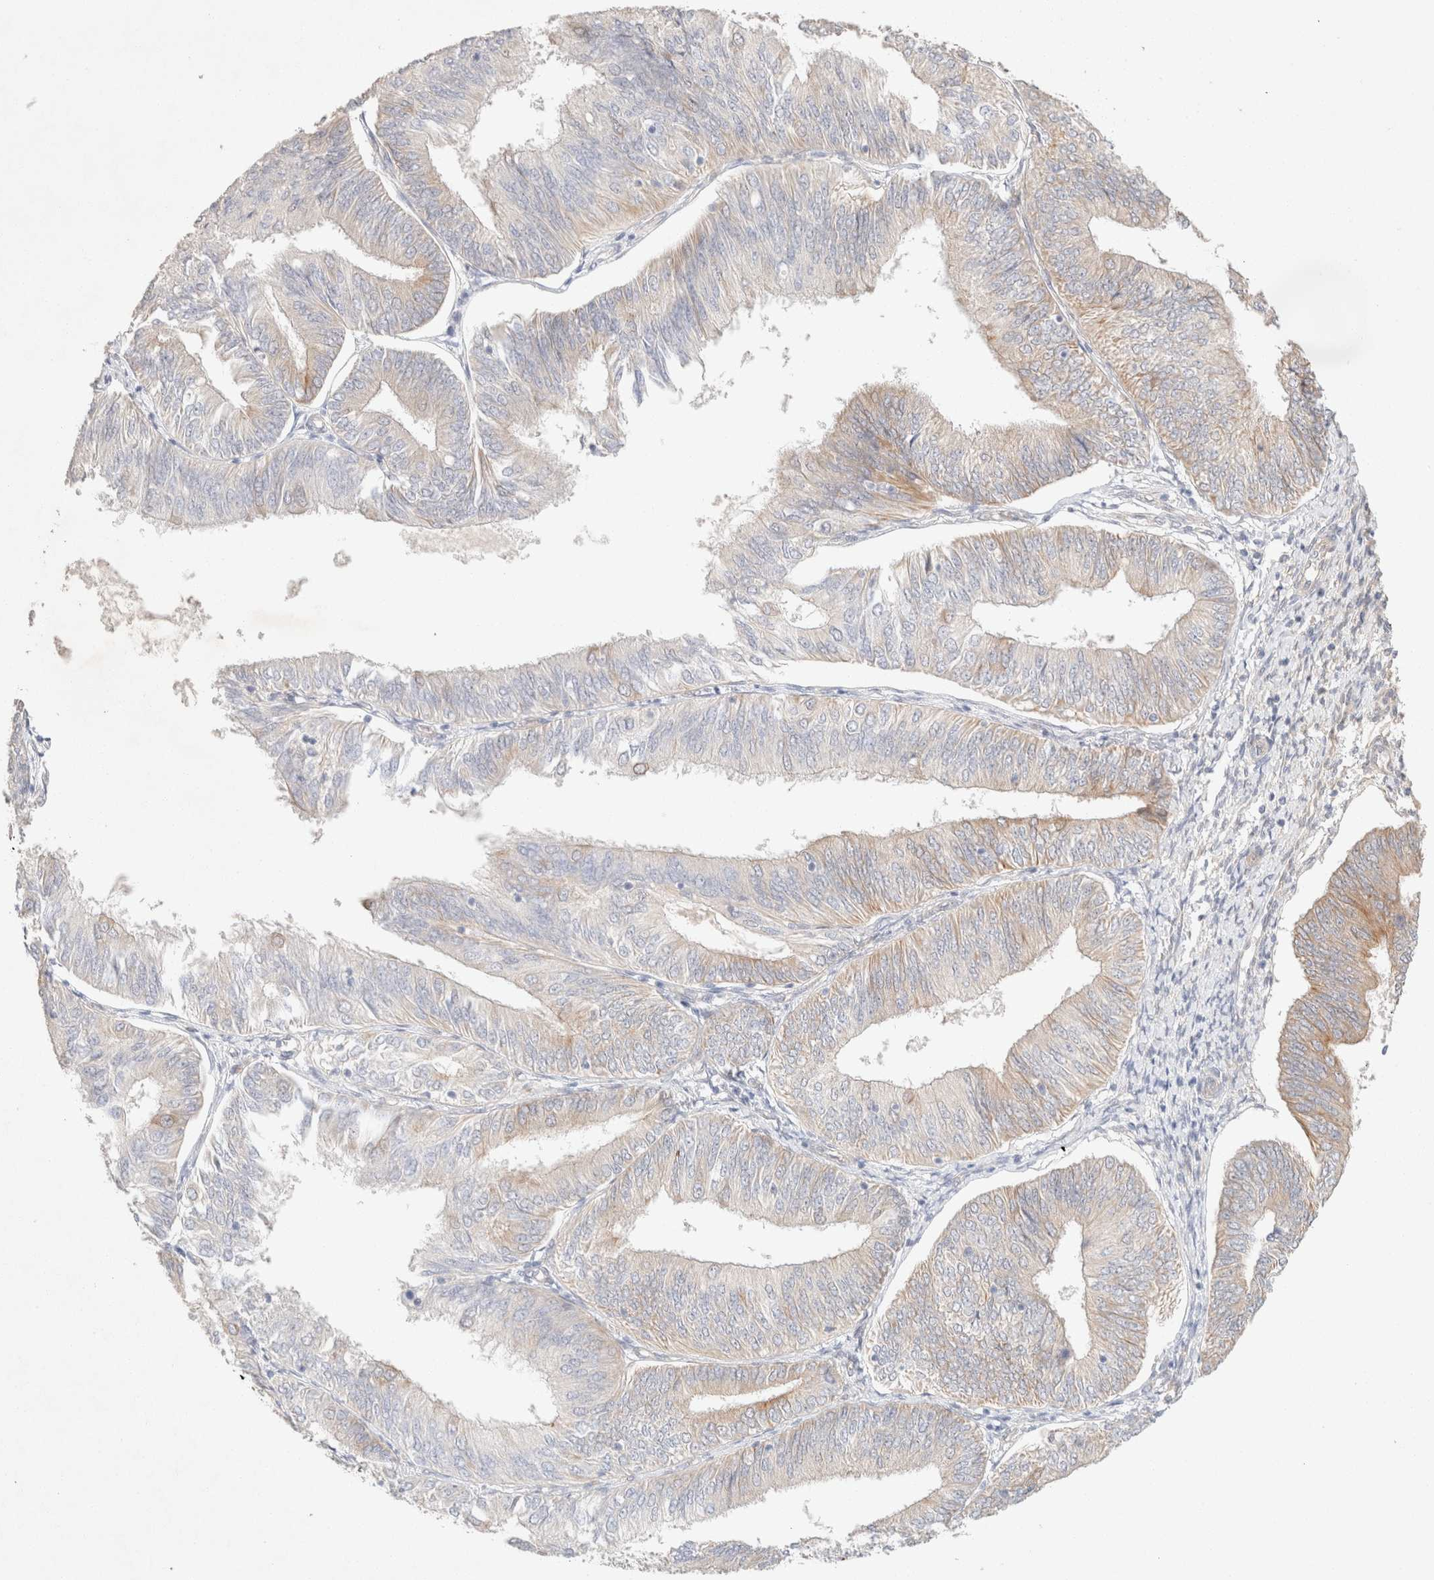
{"staining": {"intensity": "weak", "quantity": "<25%", "location": "cytoplasmic/membranous"}, "tissue": "endometrial cancer", "cell_type": "Tumor cells", "image_type": "cancer", "snomed": [{"axis": "morphology", "description": "Adenocarcinoma, NOS"}, {"axis": "topography", "description": "Endometrium"}], "caption": "The histopathology image demonstrates no significant expression in tumor cells of endometrial cancer.", "gene": "CSNK1E", "patient": {"sex": "female", "age": 58}}